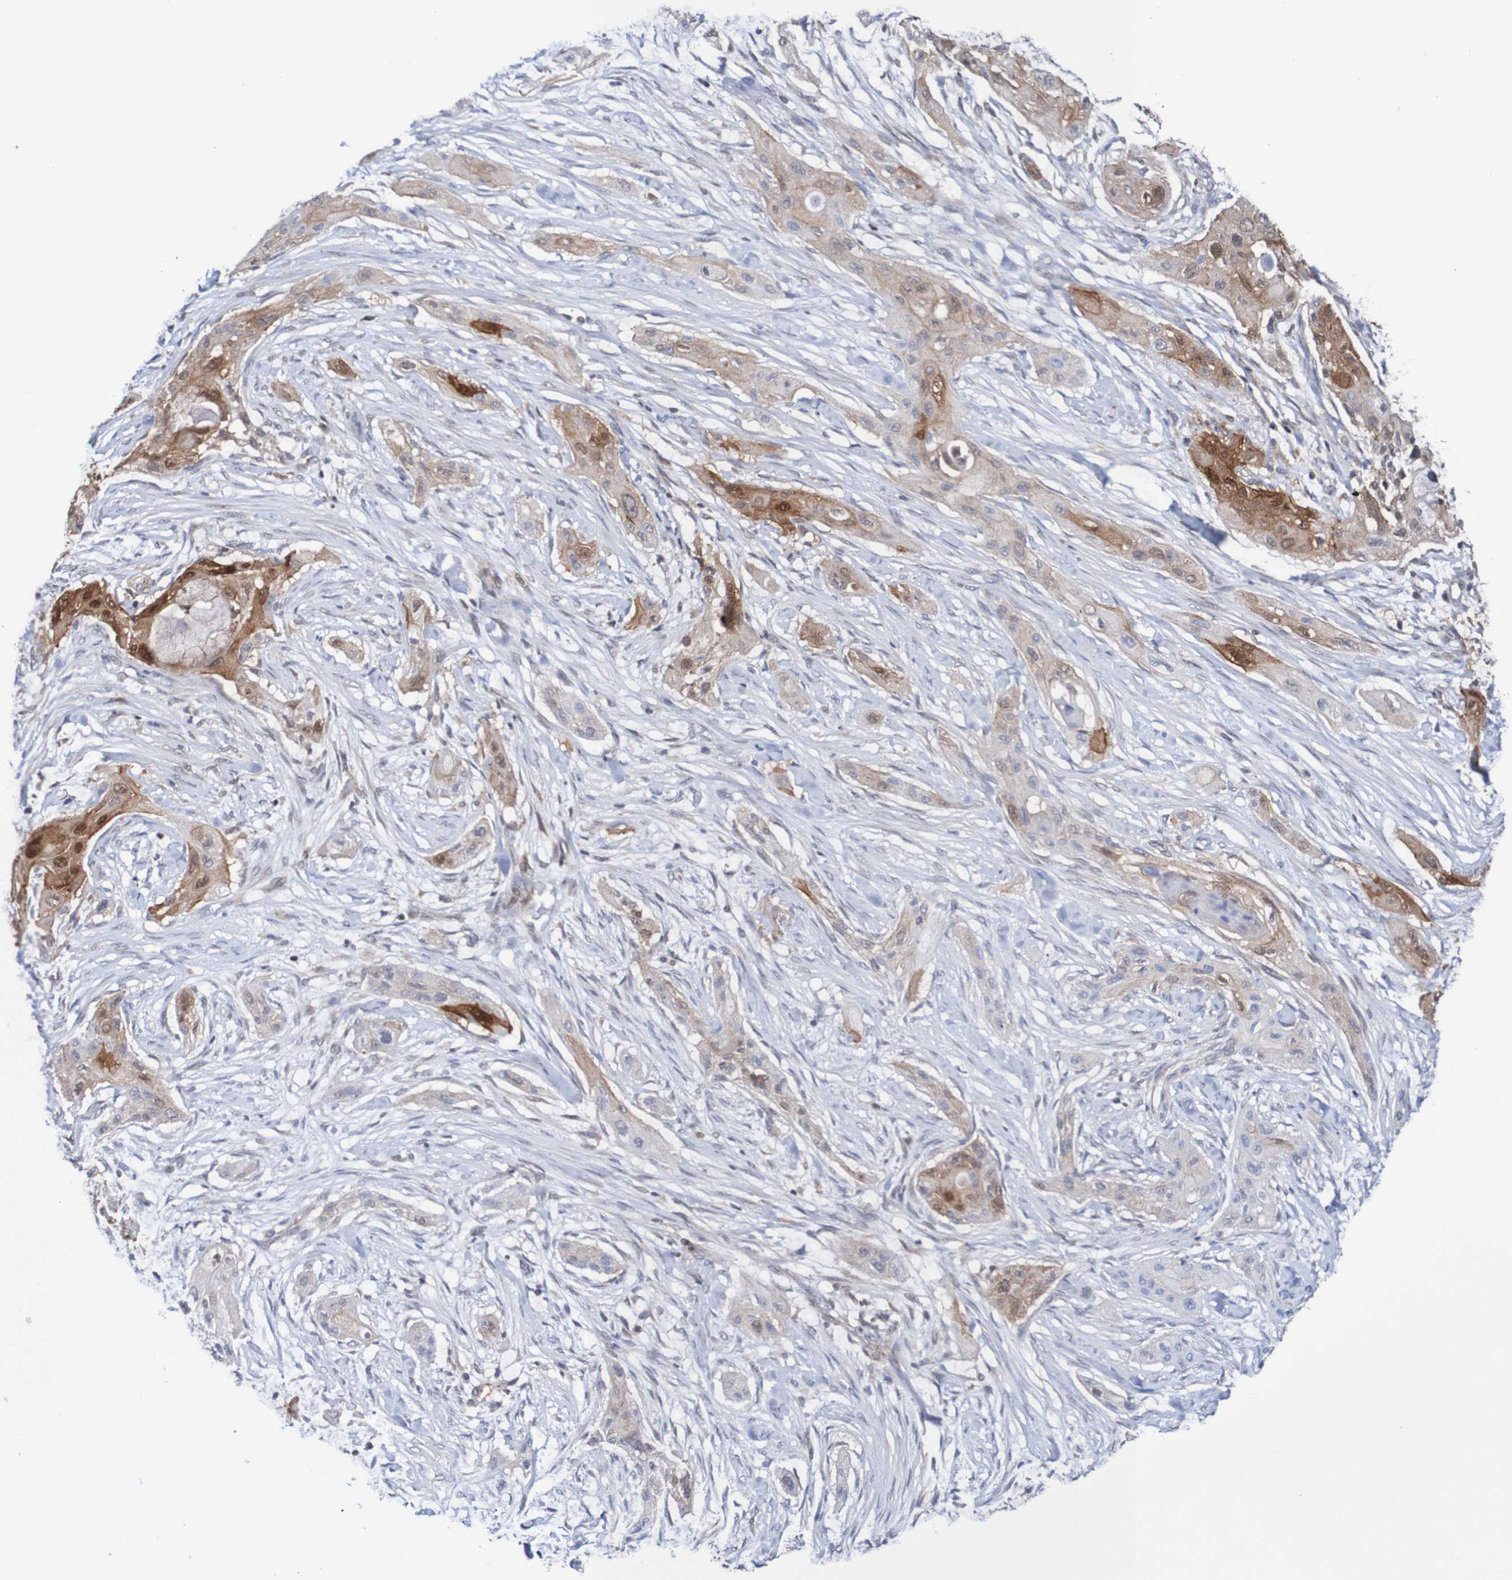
{"staining": {"intensity": "moderate", "quantity": "25%-75%", "location": "cytoplasmic/membranous"}, "tissue": "lung cancer", "cell_type": "Tumor cells", "image_type": "cancer", "snomed": [{"axis": "morphology", "description": "Squamous cell carcinoma, NOS"}, {"axis": "topography", "description": "Lung"}], "caption": "This micrograph demonstrates IHC staining of lung cancer (squamous cell carcinoma), with medium moderate cytoplasmic/membranous positivity in approximately 25%-75% of tumor cells.", "gene": "RIGI", "patient": {"sex": "female", "age": 47}}